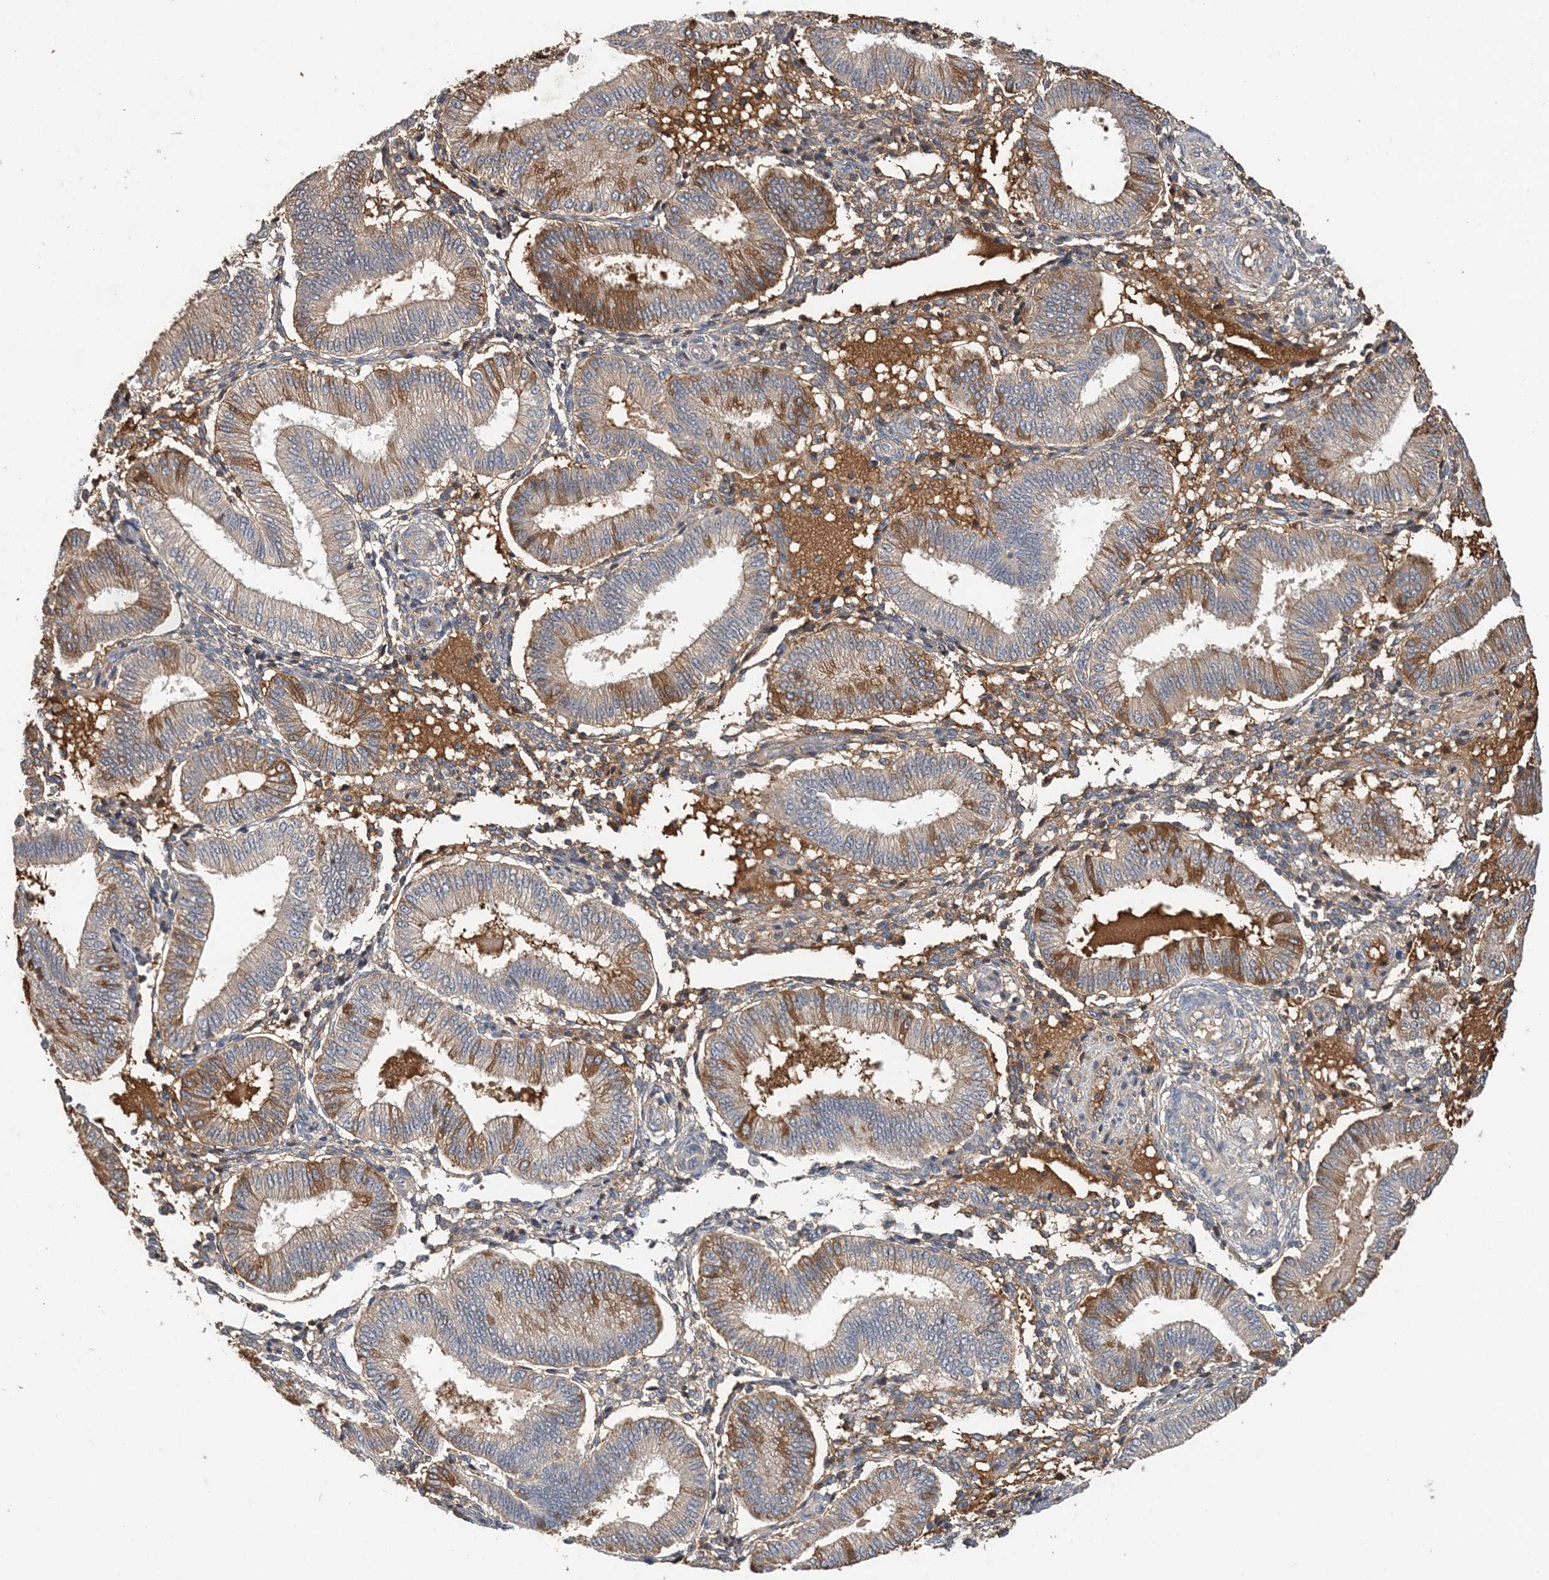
{"staining": {"intensity": "moderate", "quantity": "<25%", "location": "cytoplasmic/membranous"}, "tissue": "endometrium", "cell_type": "Cells in endometrial stroma", "image_type": "normal", "snomed": [{"axis": "morphology", "description": "Normal tissue, NOS"}, {"axis": "topography", "description": "Endometrium"}], "caption": "A brown stain shows moderate cytoplasmic/membranous staining of a protein in cells in endometrial stroma of unremarkable human endometrium. (Brightfield microscopy of DAB IHC at high magnification).", "gene": "SYCP3", "patient": {"sex": "female", "age": 39}}